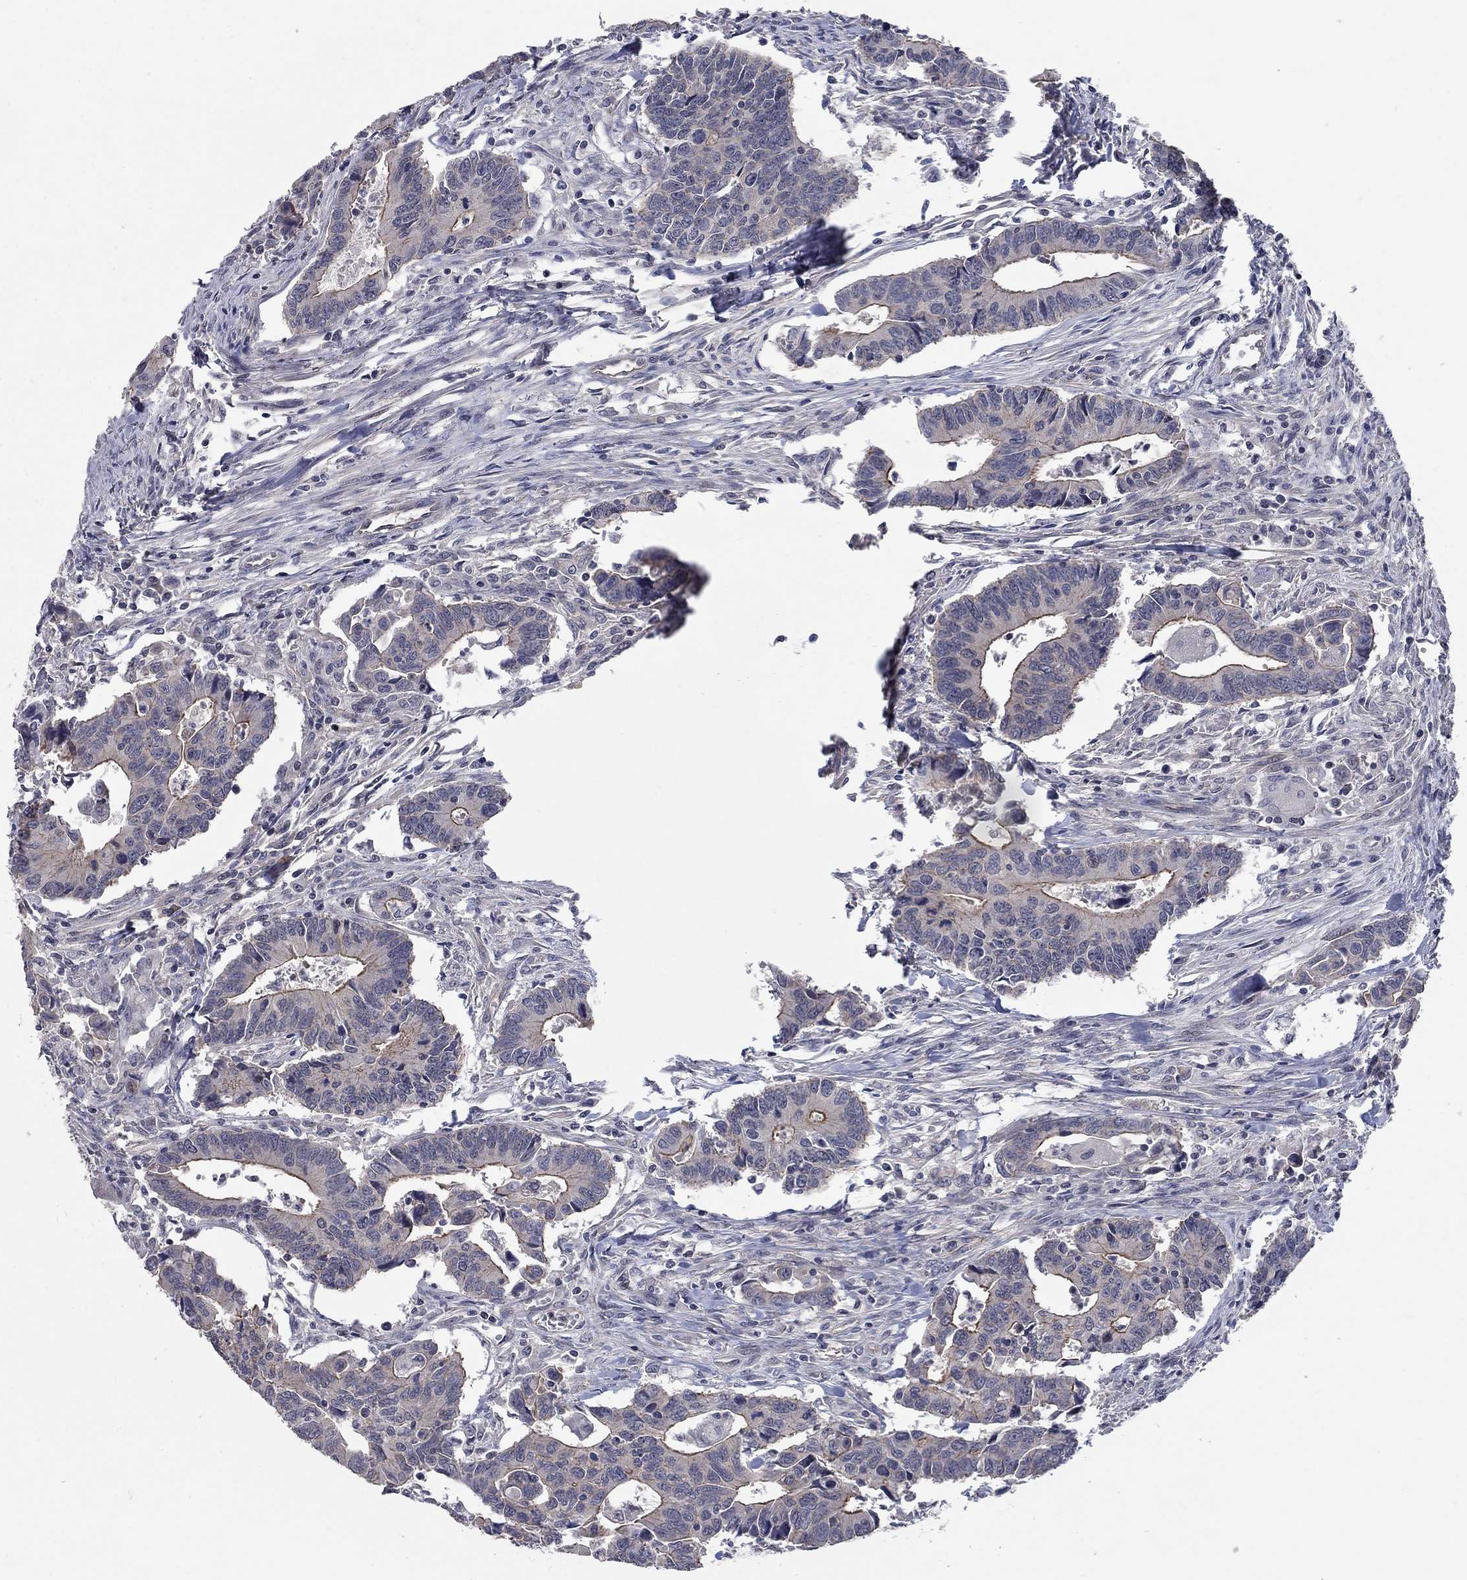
{"staining": {"intensity": "moderate", "quantity": "<25%", "location": "cytoplasmic/membranous"}, "tissue": "colorectal cancer", "cell_type": "Tumor cells", "image_type": "cancer", "snomed": [{"axis": "morphology", "description": "Adenocarcinoma, NOS"}, {"axis": "topography", "description": "Rectum"}], "caption": "Immunohistochemistry (IHC) of colorectal cancer reveals low levels of moderate cytoplasmic/membranous positivity in about <25% of tumor cells.", "gene": "WASF3", "patient": {"sex": "male", "age": 67}}